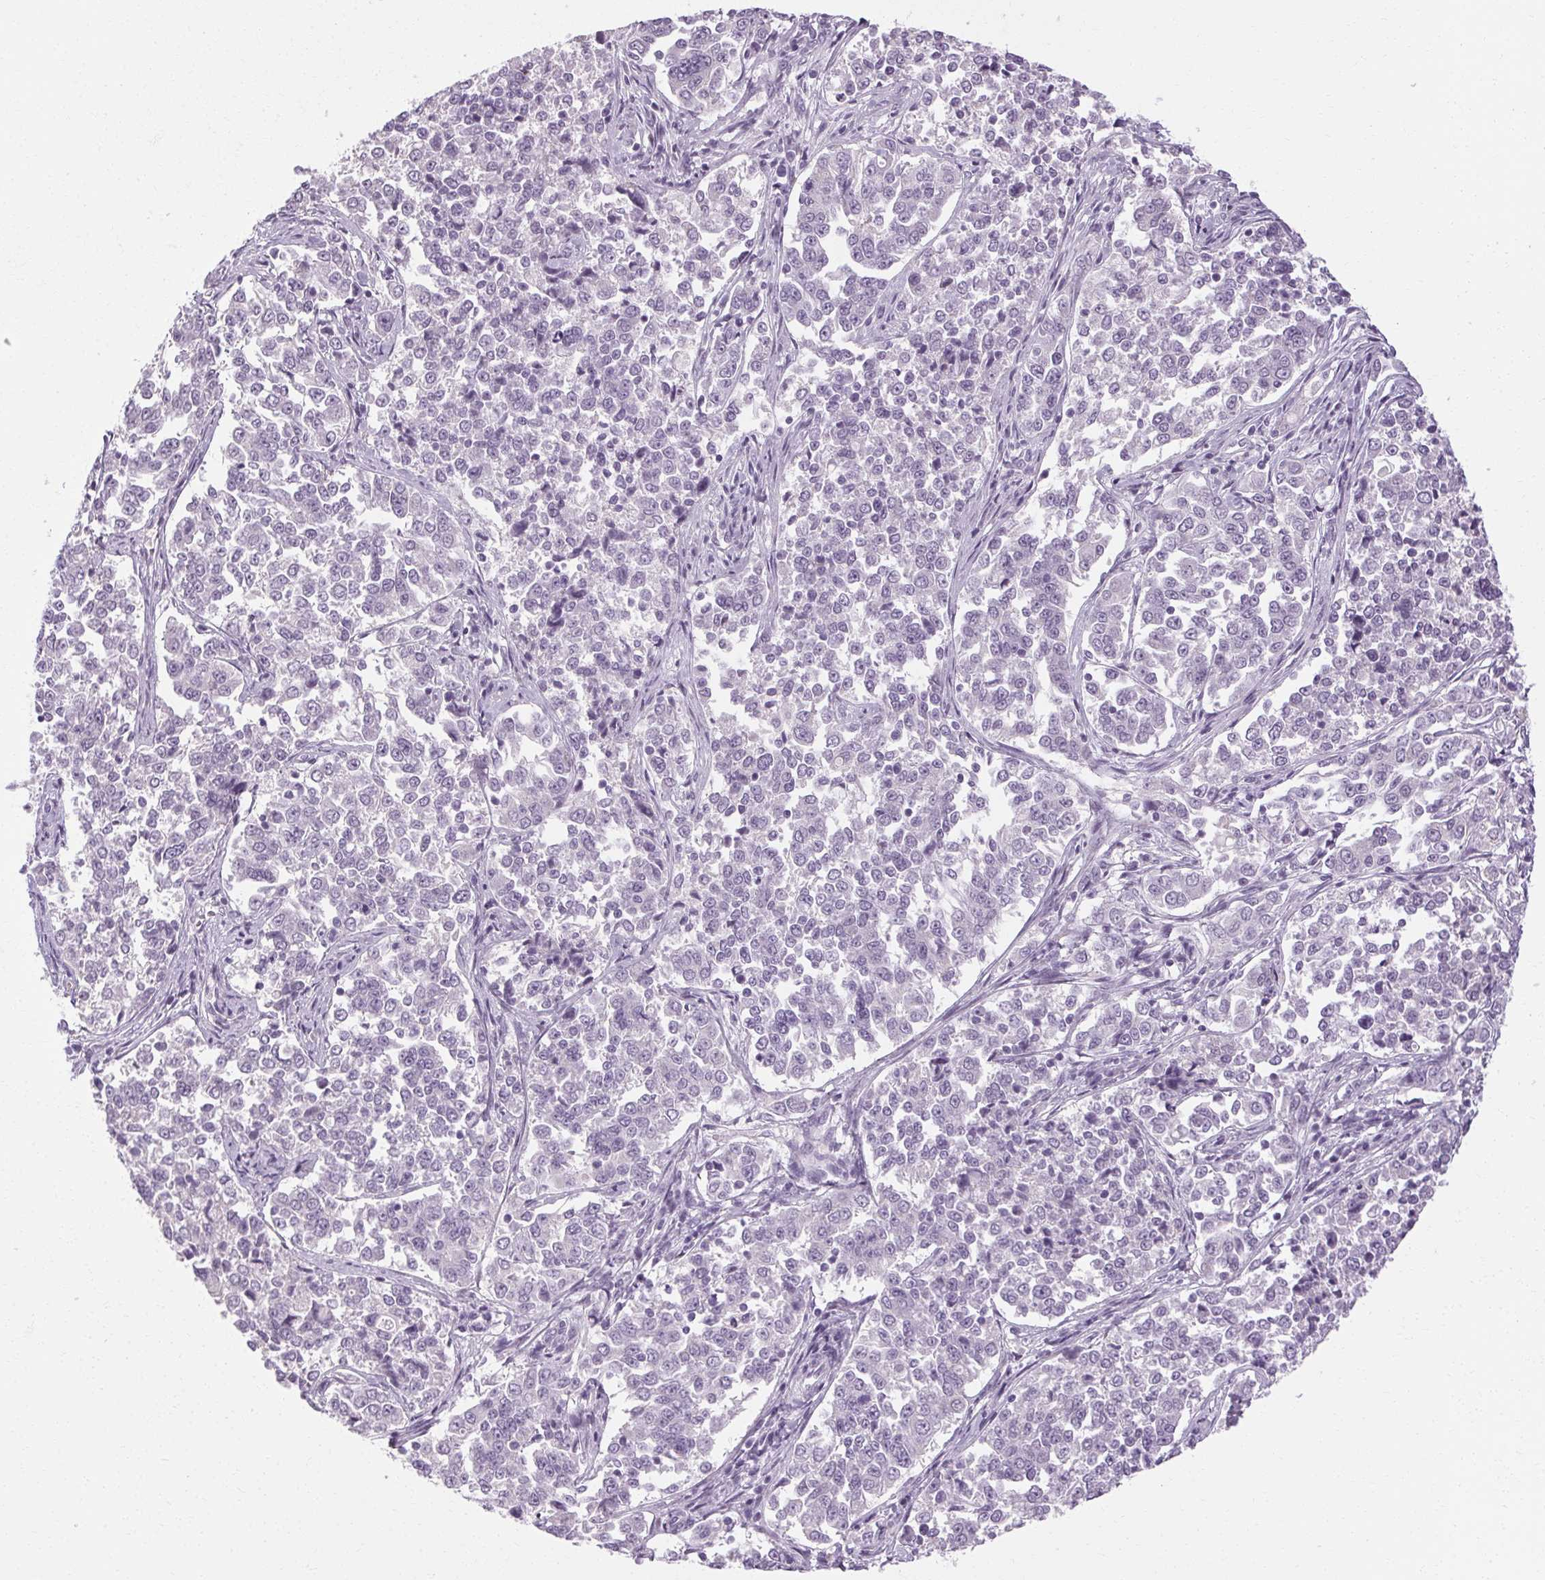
{"staining": {"intensity": "negative", "quantity": "none", "location": "none"}, "tissue": "endometrial cancer", "cell_type": "Tumor cells", "image_type": "cancer", "snomed": [{"axis": "morphology", "description": "Adenocarcinoma, NOS"}, {"axis": "topography", "description": "Endometrium"}], "caption": "Immunohistochemistry (IHC) photomicrograph of adenocarcinoma (endometrial) stained for a protein (brown), which shows no positivity in tumor cells.", "gene": "POMC", "patient": {"sex": "female", "age": 43}}